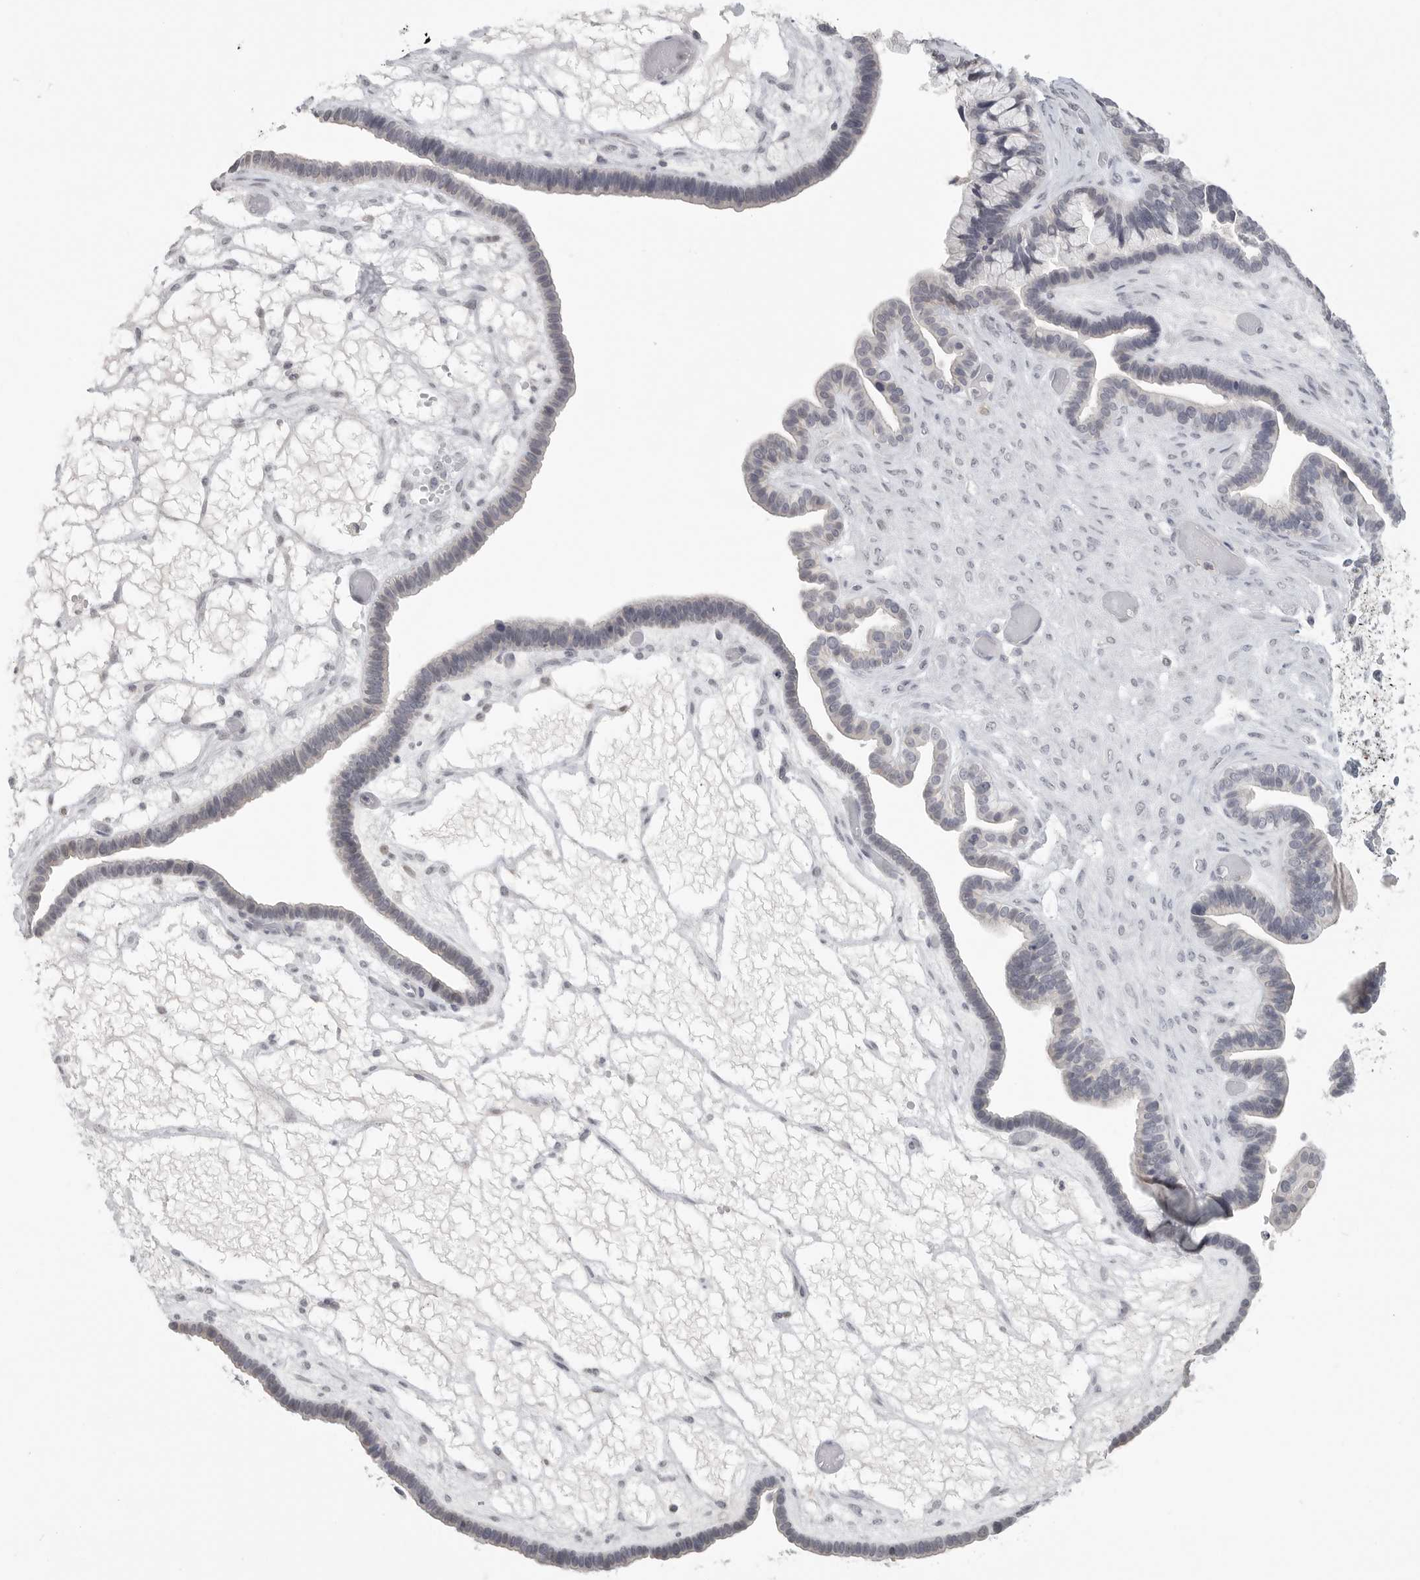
{"staining": {"intensity": "negative", "quantity": "none", "location": "none"}, "tissue": "ovarian cancer", "cell_type": "Tumor cells", "image_type": "cancer", "snomed": [{"axis": "morphology", "description": "Cystadenocarcinoma, serous, NOS"}, {"axis": "topography", "description": "Ovary"}], "caption": "An immunohistochemistry micrograph of ovarian cancer is shown. There is no staining in tumor cells of ovarian cancer.", "gene": "HMGCS2", "patient": {"sex": "female", "age": 56}}